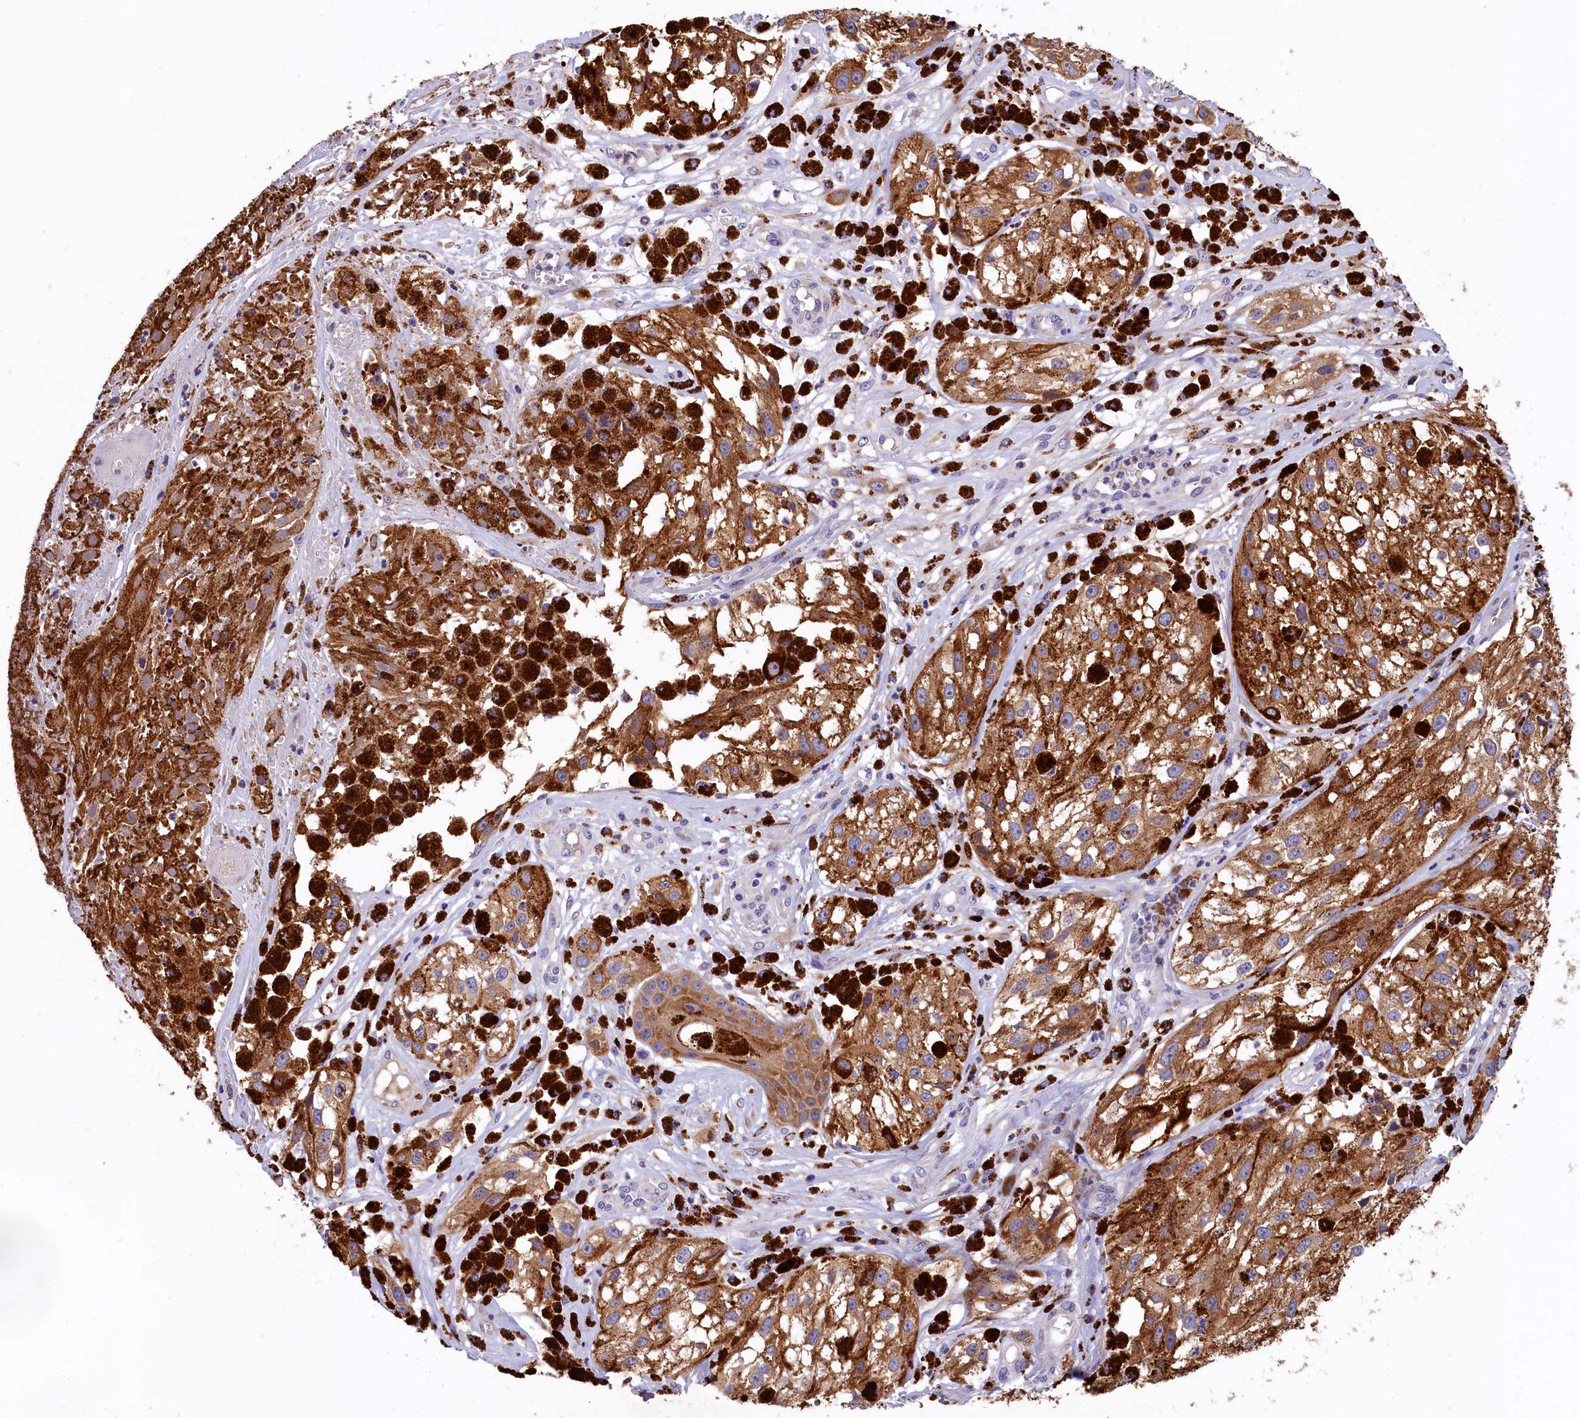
{"staining": {"intensity": "moderate", "quantity": ">75%", "location": "cytoplasmic/membranous"}, "tissue": "melanoma", "cell_type": "Tumor cells", "image_type": "cancer", "snomed": [{"axis": "morphology", "description": "Malignant melanoma, NOS"}, {"axis": "topography", "description": "Skin"}], "caption": "The micrograph displays a brown stain indicating the presence of a protein in the cytoplasmic/membranous of tumor cells in melanoma.", "gene": "EPS8L2", "patient": {"sex": "male", "age": 88}}